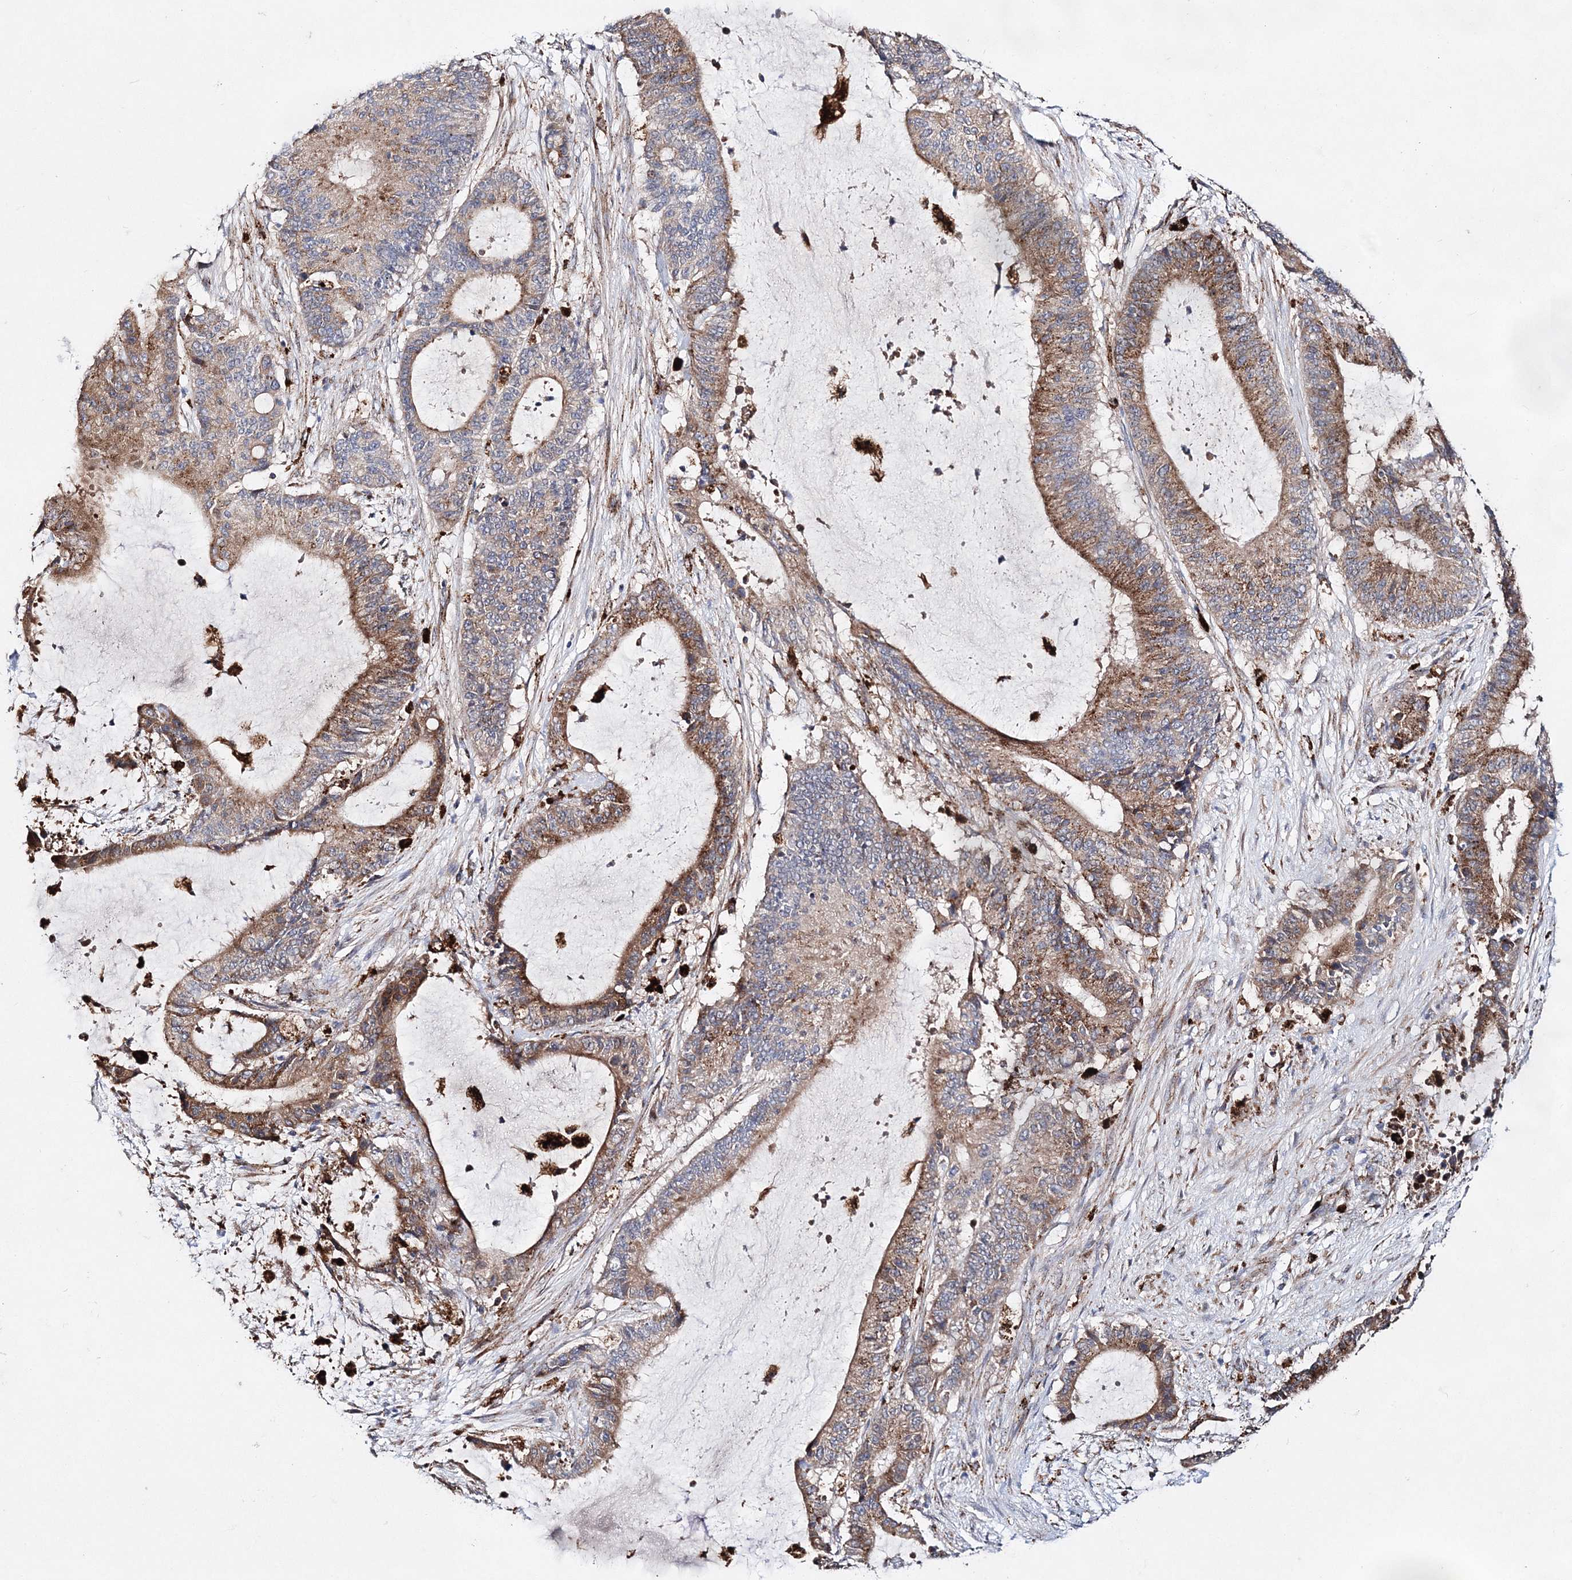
{"staining": {"intensity": "moderate", "quantity": ">75%", "location": "cytoplasmic/membranous"}, "tissue": "liver cancer", "cell_type": "Tumor cells", "image_type": "cancer", "snomed": [{"axis": "morphology", "description": "Normal tissue, NOS"}, {"axis": "morphology", "description": "Cholangiocarcinoma"}, {"axis": "topography", "description": "Liver"}, {"axis": "topography", "description": "Peripheral nerve tissue"}], "caption": "Immunohistochemistry staining of cholangiocarcinoma (liver), which reveals medium levels of moderate cytoplasmic/membranous staining in about >75% of tumor cells indicating moderate cytoplasmic/membranous protein staining. The staining was performed using DAB (brown) for protein detection and nuclei were counterstained in hematoxylin (blue).", "gene": "C3orf38", "patient": {"sex": "female", "age": 73}}